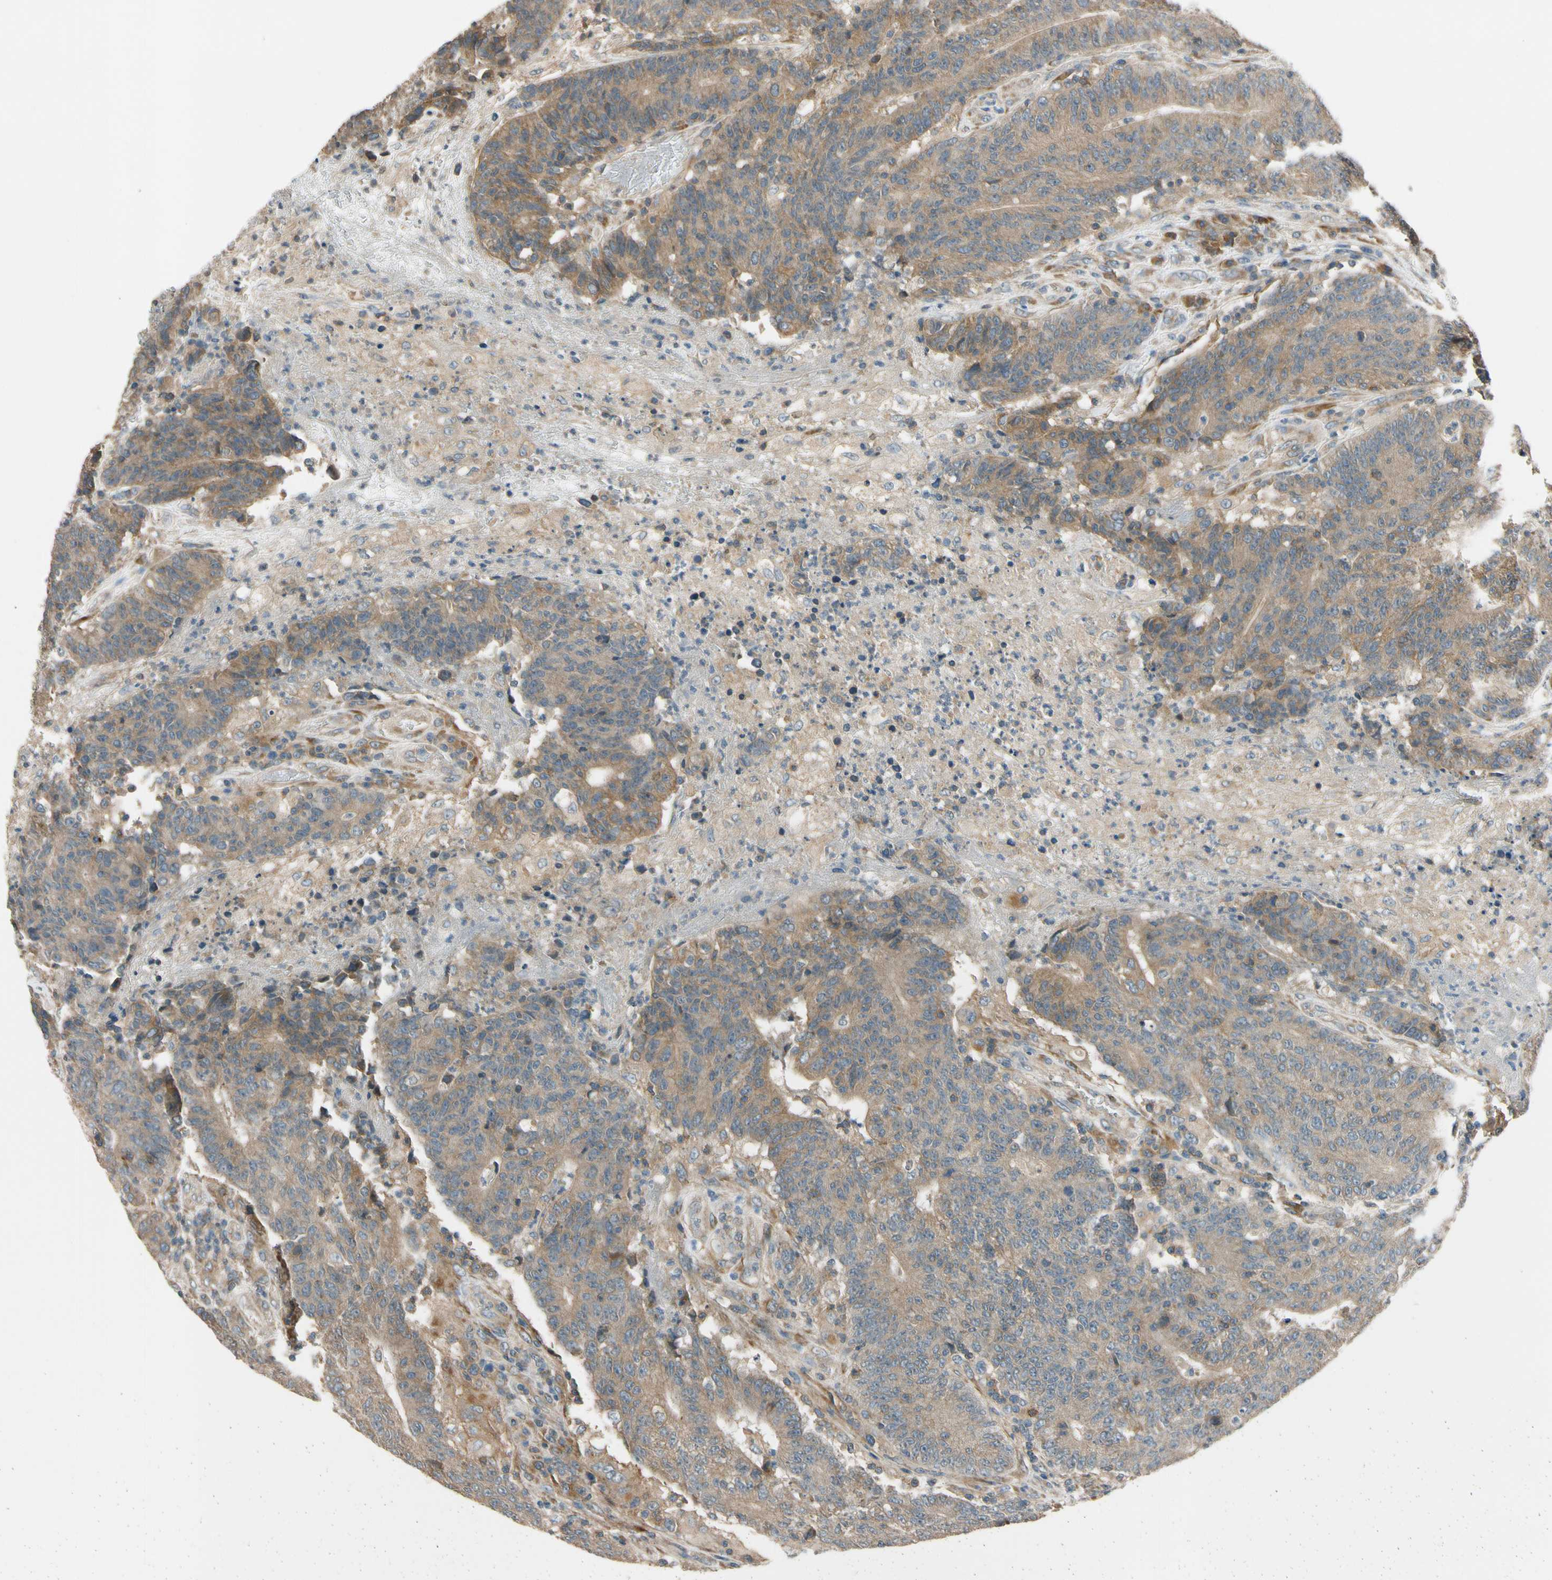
{"staining": {"intensity": "weak", "quantity": ">75%", "location": "cytoplasmic/membranous"}, "tissue": "colorectal cancer", "cell_type": "Tumor cells", "image_type": "cancer", "snomed": [{"axis": "morphology", "description": "Normal tissue, NOS"}, {"axis": "morphology", "description": "Adenocarcinoma, NOS"}, {"axis": "topography", "description": "Colon"}], "caption": "Weak cytoplasmic/membranous expression is identified in about >75% of tumor cells in colorectal cancer (adenocarcinoma). The staining is performed using DAB brown chromogen to label protein expression. The nuclei are counter-stained blue using hematoxylin.", "gene": "MST1R", "patient": {"sex": "female", "age": 75}}